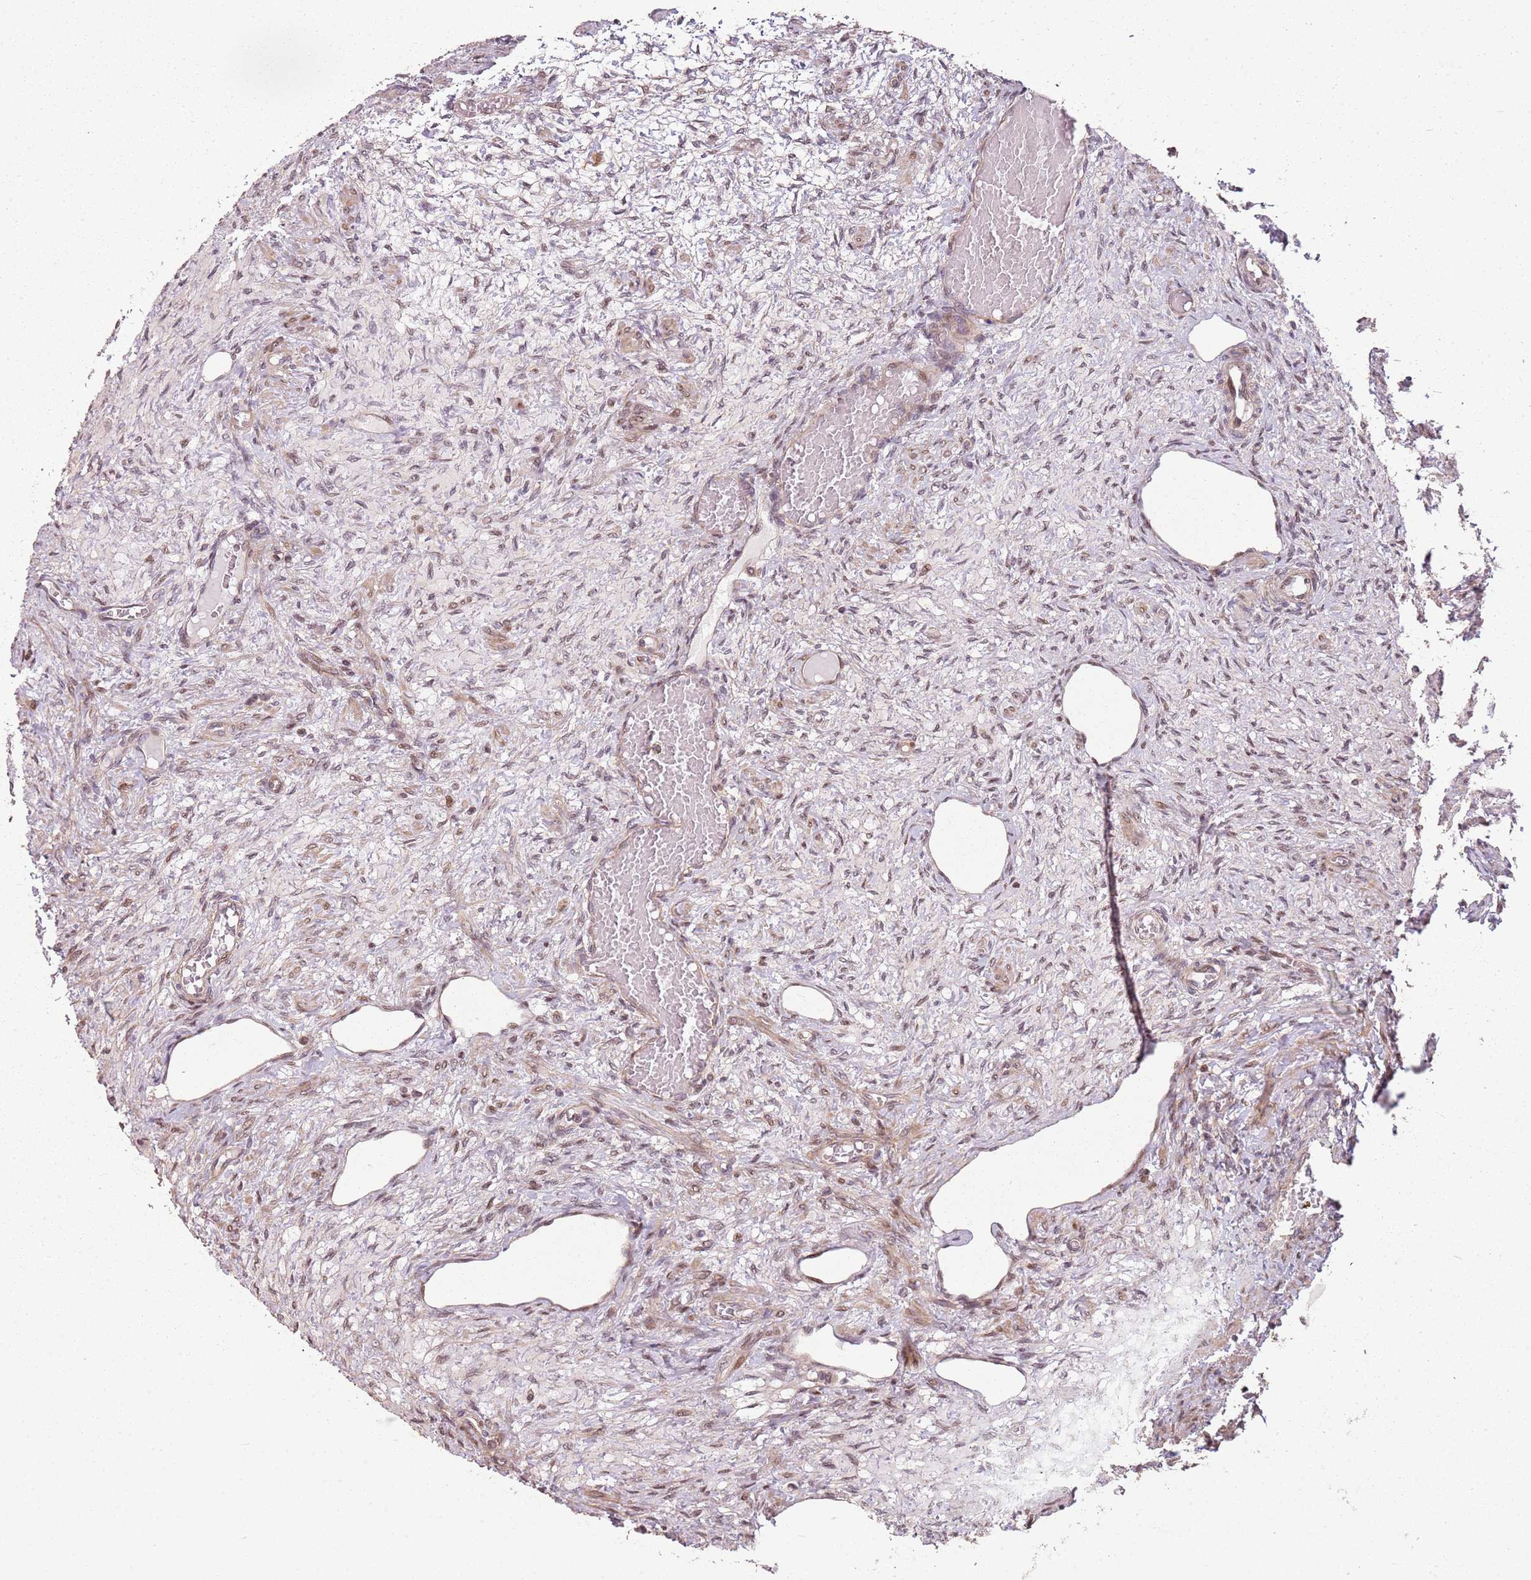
{"staining": {"intensity": "weak", "quantity": ">75%", "location": "cytoplasmic/membranous,nuclear"}, "tissue": "ovary", "cell_type": "Ovarian stroma cells", "image_type": "normal", "snomed": [{"axis": "morphology", "description": "Normal tissue, NOS"}, {"axis": "topography", "description": "Ovary"}], "caption": "Protein positivity by immunohistochemistry (IHC) demonstrates weak cytoplasmic/membranous,nuclear positivity in approximately >75% of ovarian stroma cells in benign ovary.", "gene": "CHURC1", "patient": {"sex": "female", "age": 27}}